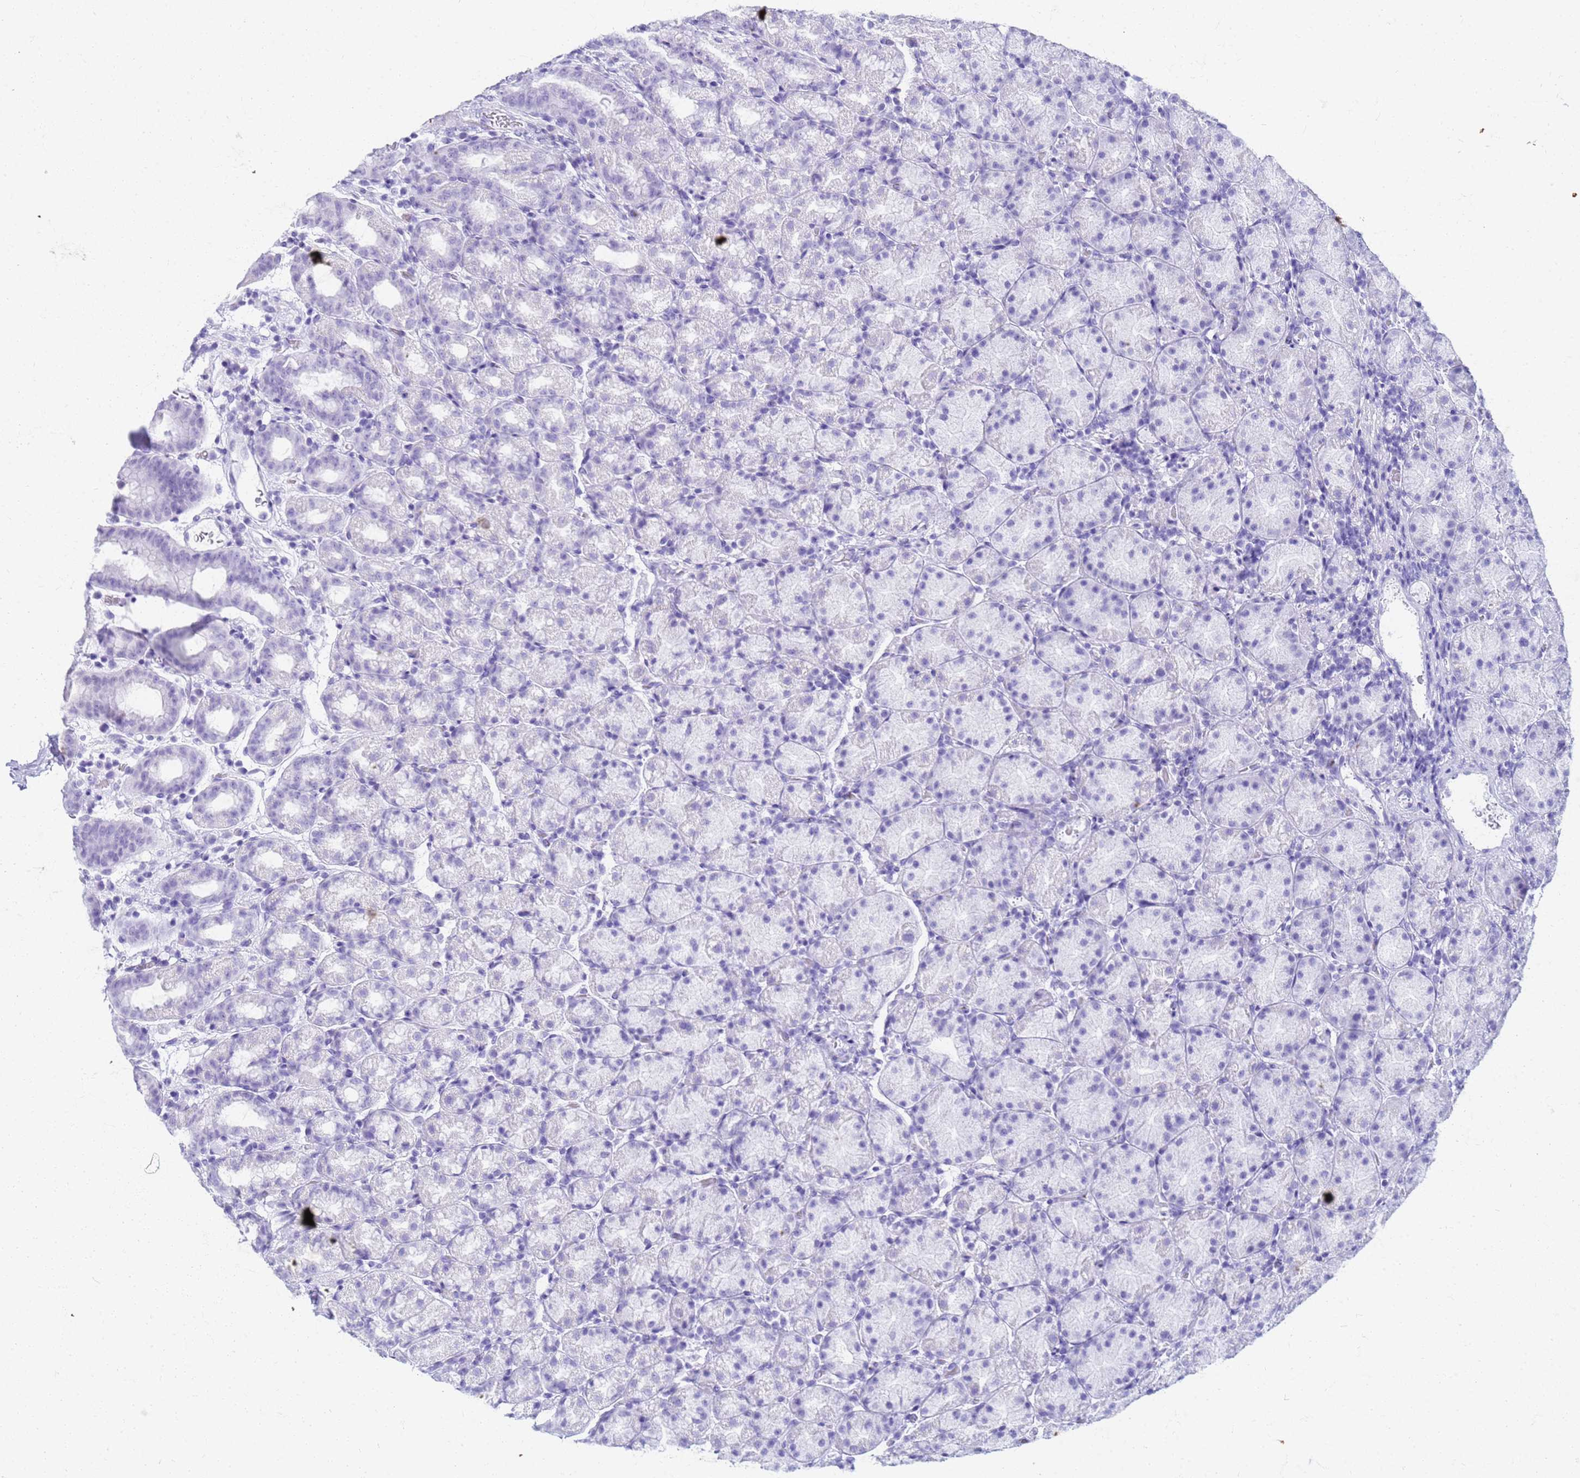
{"staining": {"intensity": "negative", "quantity": "none", "location": "none"}, "tissue": "stomach", "cell_type": "Glandular cells", "image_type": "normal", "snomed": [{"axis": "morphology", "description": "Normal tissue, NOS"}, {"axis": "topography", "description": "Stomach, upper"}, {"axis": "topography", "description": "Stomach, lower"}, {"axis": "topography", "description": "Small intestine"}], "caption": "This is an immunohistochemistry photomicrograph of unremarkable stomach. There is no positivity in glandular cells.", "gene": "SLC7A9", "patient": {"sex": "male", "age": 68}}